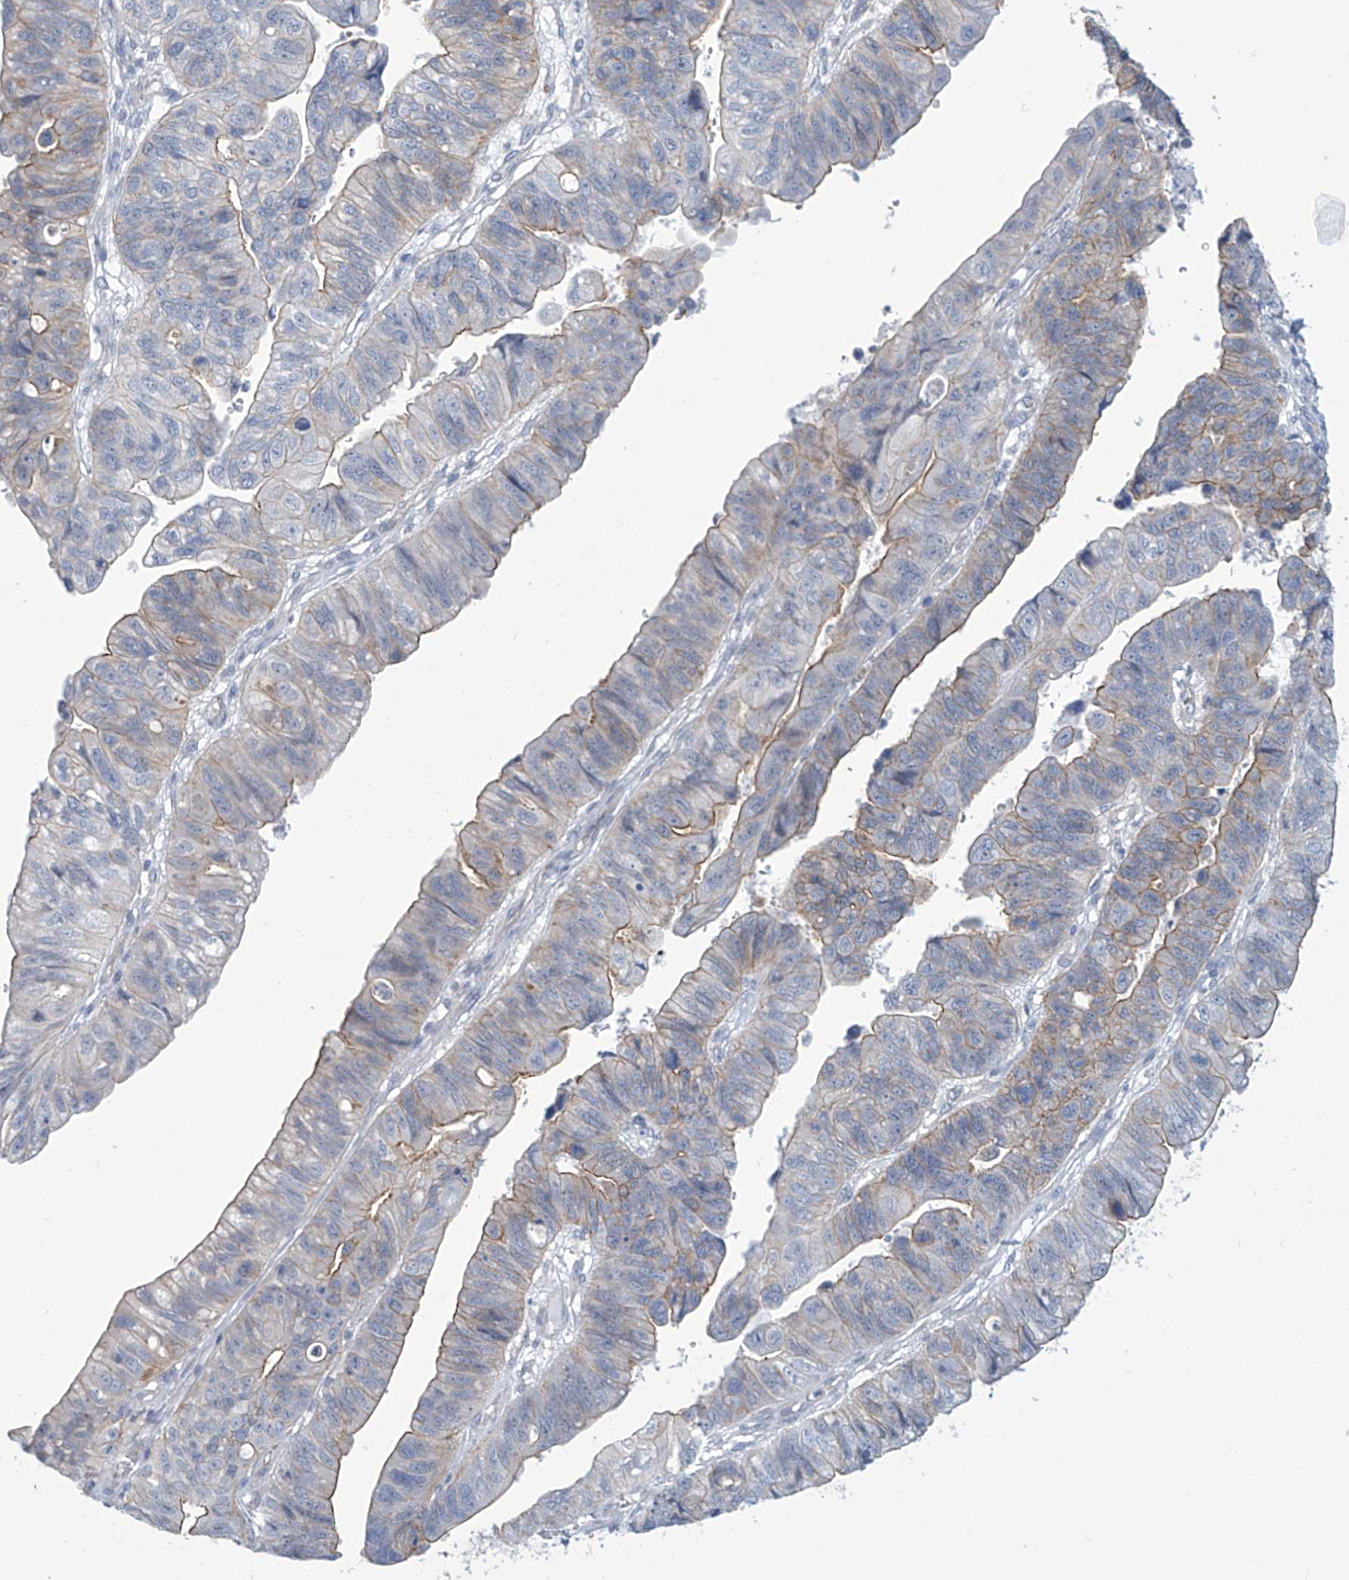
{"staining": {"intensity": "moderate", "quantity": "<25%", "location": "cytoplasmic/membranous"}, "tissue": "stomach cancer", "cell_type": "Tumor cells", "image_type": "cancer", "snomed": [{"axis": "morphology", "description": "Adenocarcinoma, NOS"}, {"axis": "topography", "description": "Stomach"}], "caption": "Immunohistochemistry photomicrograph of neoplastic tissue: stomach adenocarcinoma stained using immunohistochemistry (IHC) reveals low levels of moderate protein expression localized specifically in the cytoplasmic/membranous of tumor cells, appearing as a cytoplasmic/membranous brown color.", "gene": "ABHD13", "patient": {"sex": "male", "age": 59}}